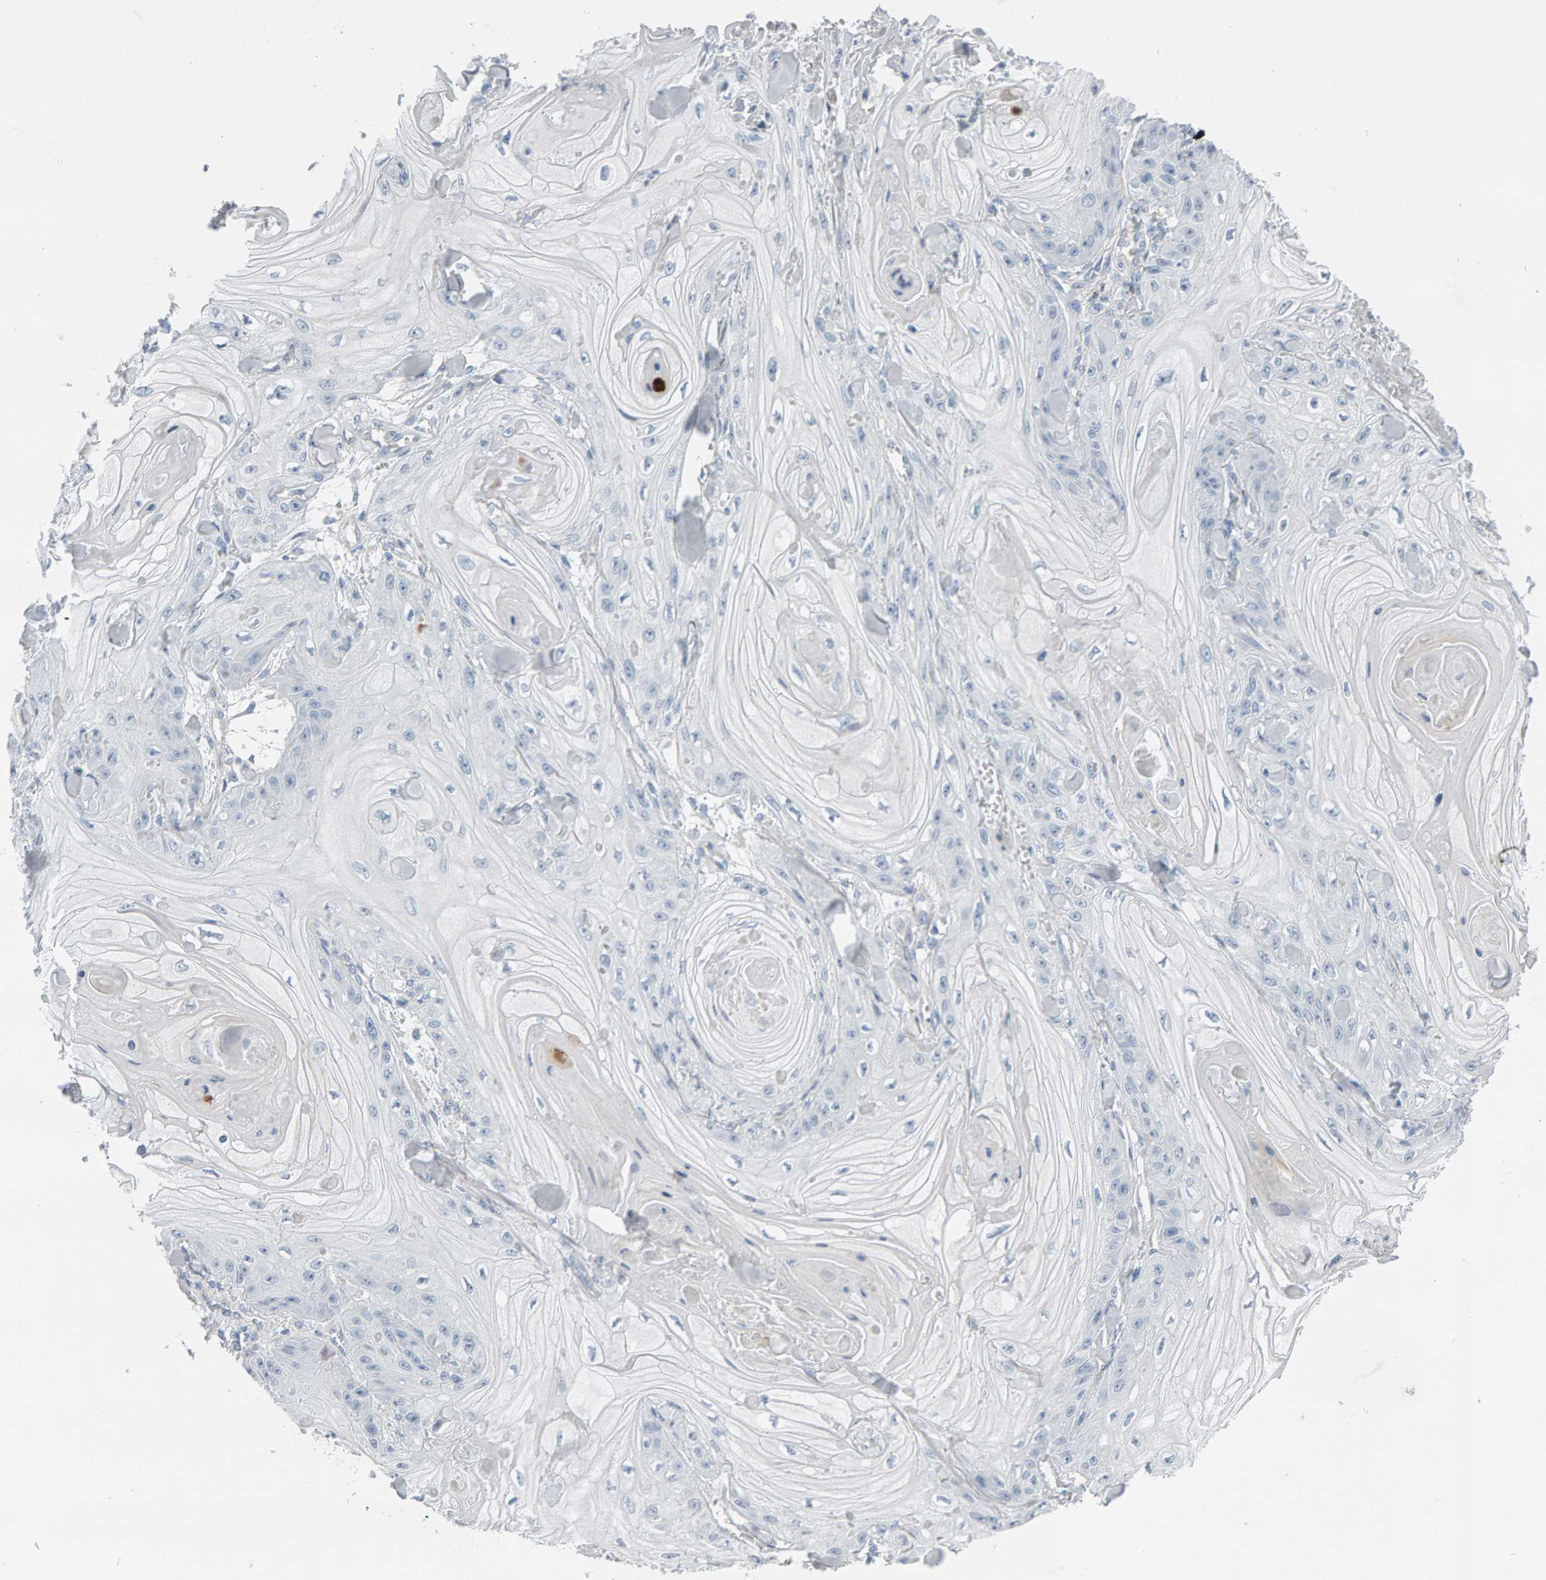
{"staining": {"intensity": "negative", "quantity": "none", "location": "none"}, "tissue": "skin cancer", "cell_type": "Tumor cells", "image_type": "cancer", "snomed": [{"axis": "morphology", "description": "Squamous cell carcinoma, NOS"}, {"axis": "topography", "description": "Skin"}], "caption": "This image is of skin squamous cell carcinoma stained with immunohistochemistry (IHC) to label a protein in brown with the nuclei are counter-stained blue. There is no staining in tumor cells.", "gene": "FYN", "patient": {"sex": "male", "age": 74}}